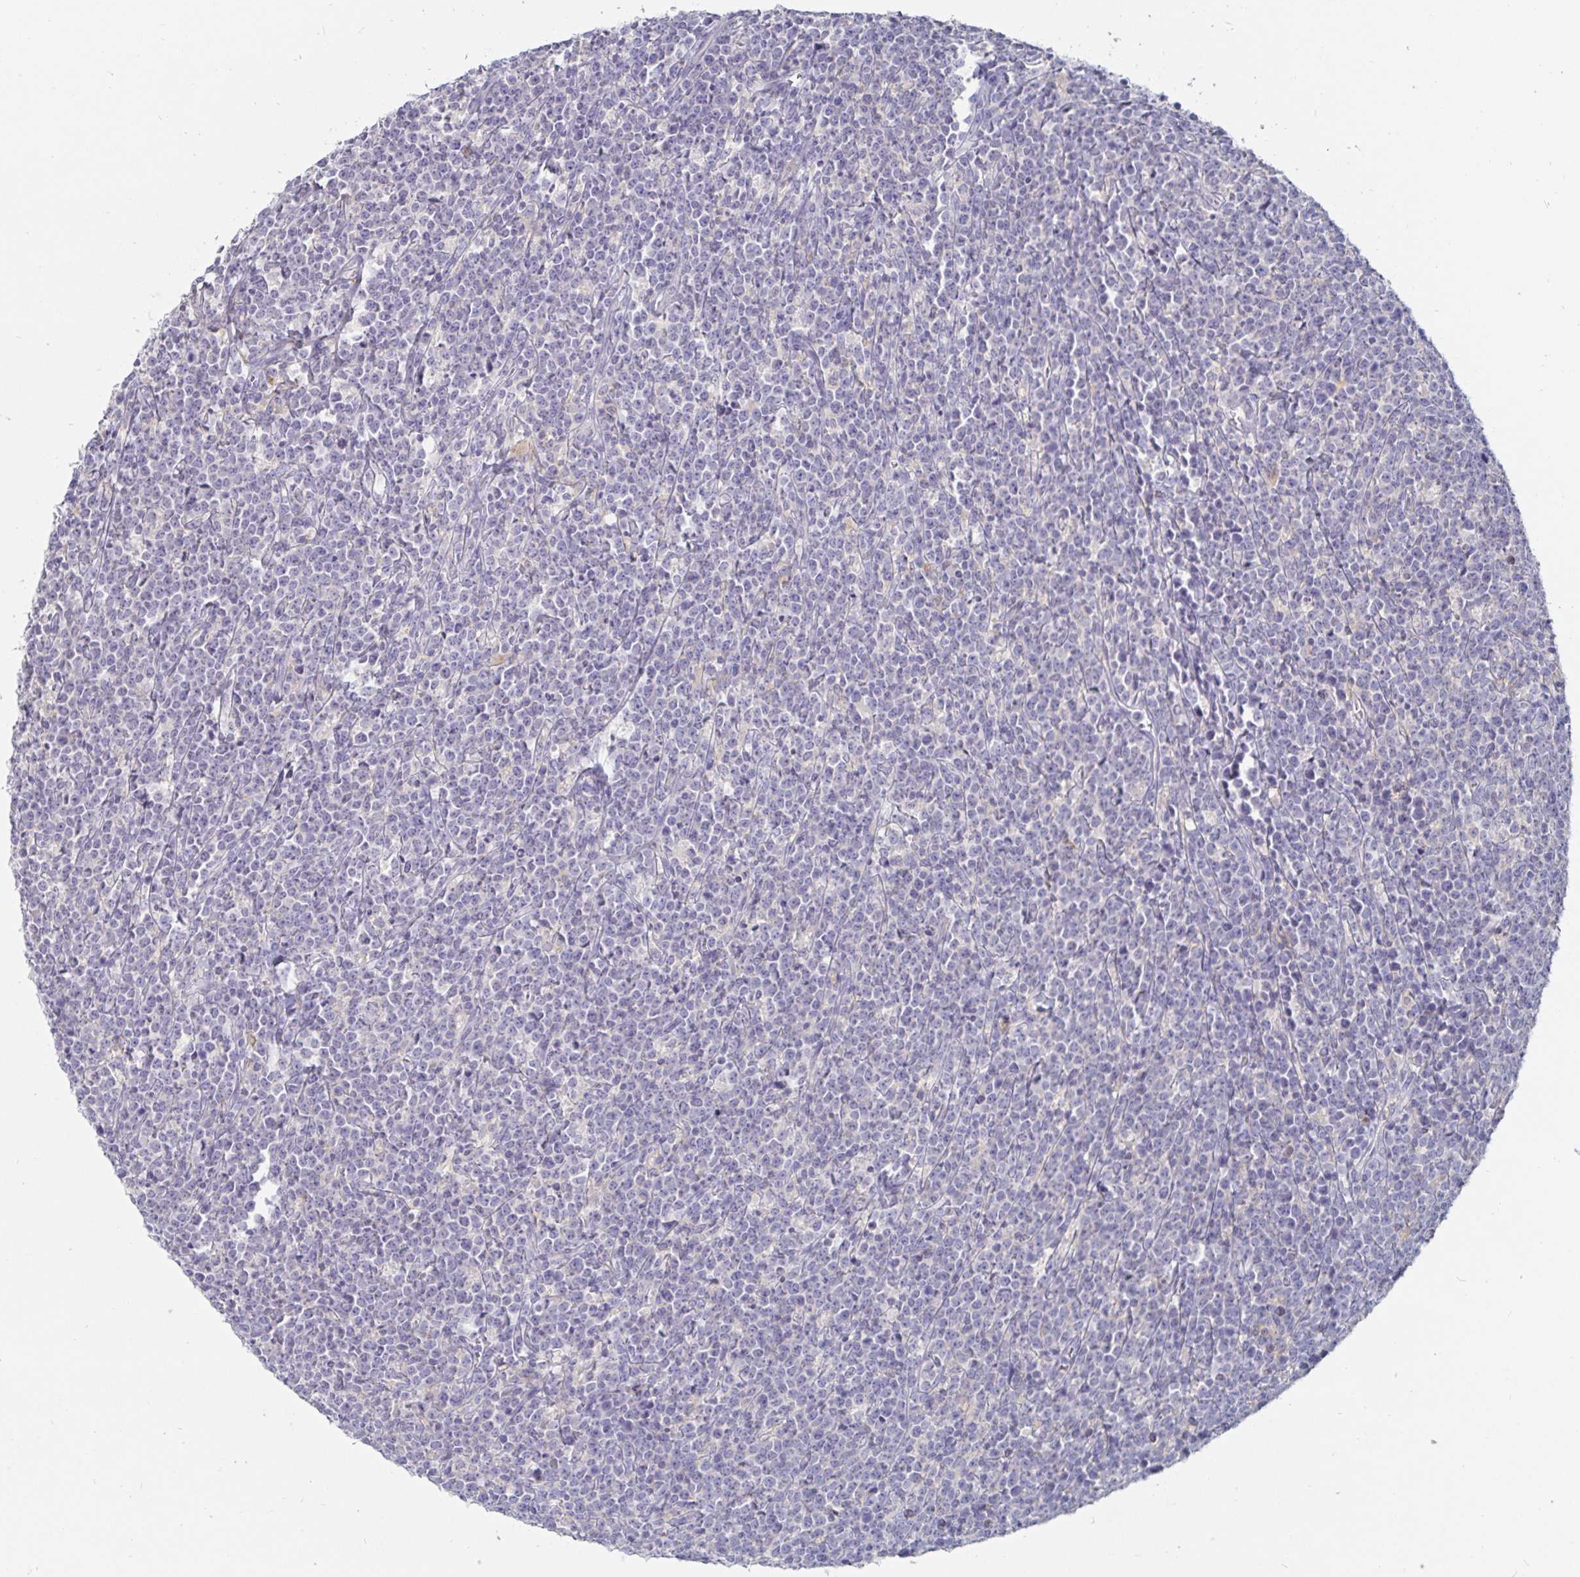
{"staining": {"intensity": "negative", "quantity": "none", "location": "none"}, "tissue": "lymphoma", "cell_type": "Tumor cells", "image_type": "cancer", "snomed": [{"axis": "morphology", "description": "Malignant lymphoma, non-Hodgkin's type, High grade"}, {"axis": "topography", "description": "Small intestine"}], "caption": "The histopathology image shows no staining of tumor cells in malignant lymphoma, non-Hodgkin's type (high-grade). (DAB (3,3'-diaminobenzidine) immunohistochemistry with hematoxylin counter stain).", "gene": "SPPL3", "patient": {"sex": "female", "age": 56}}